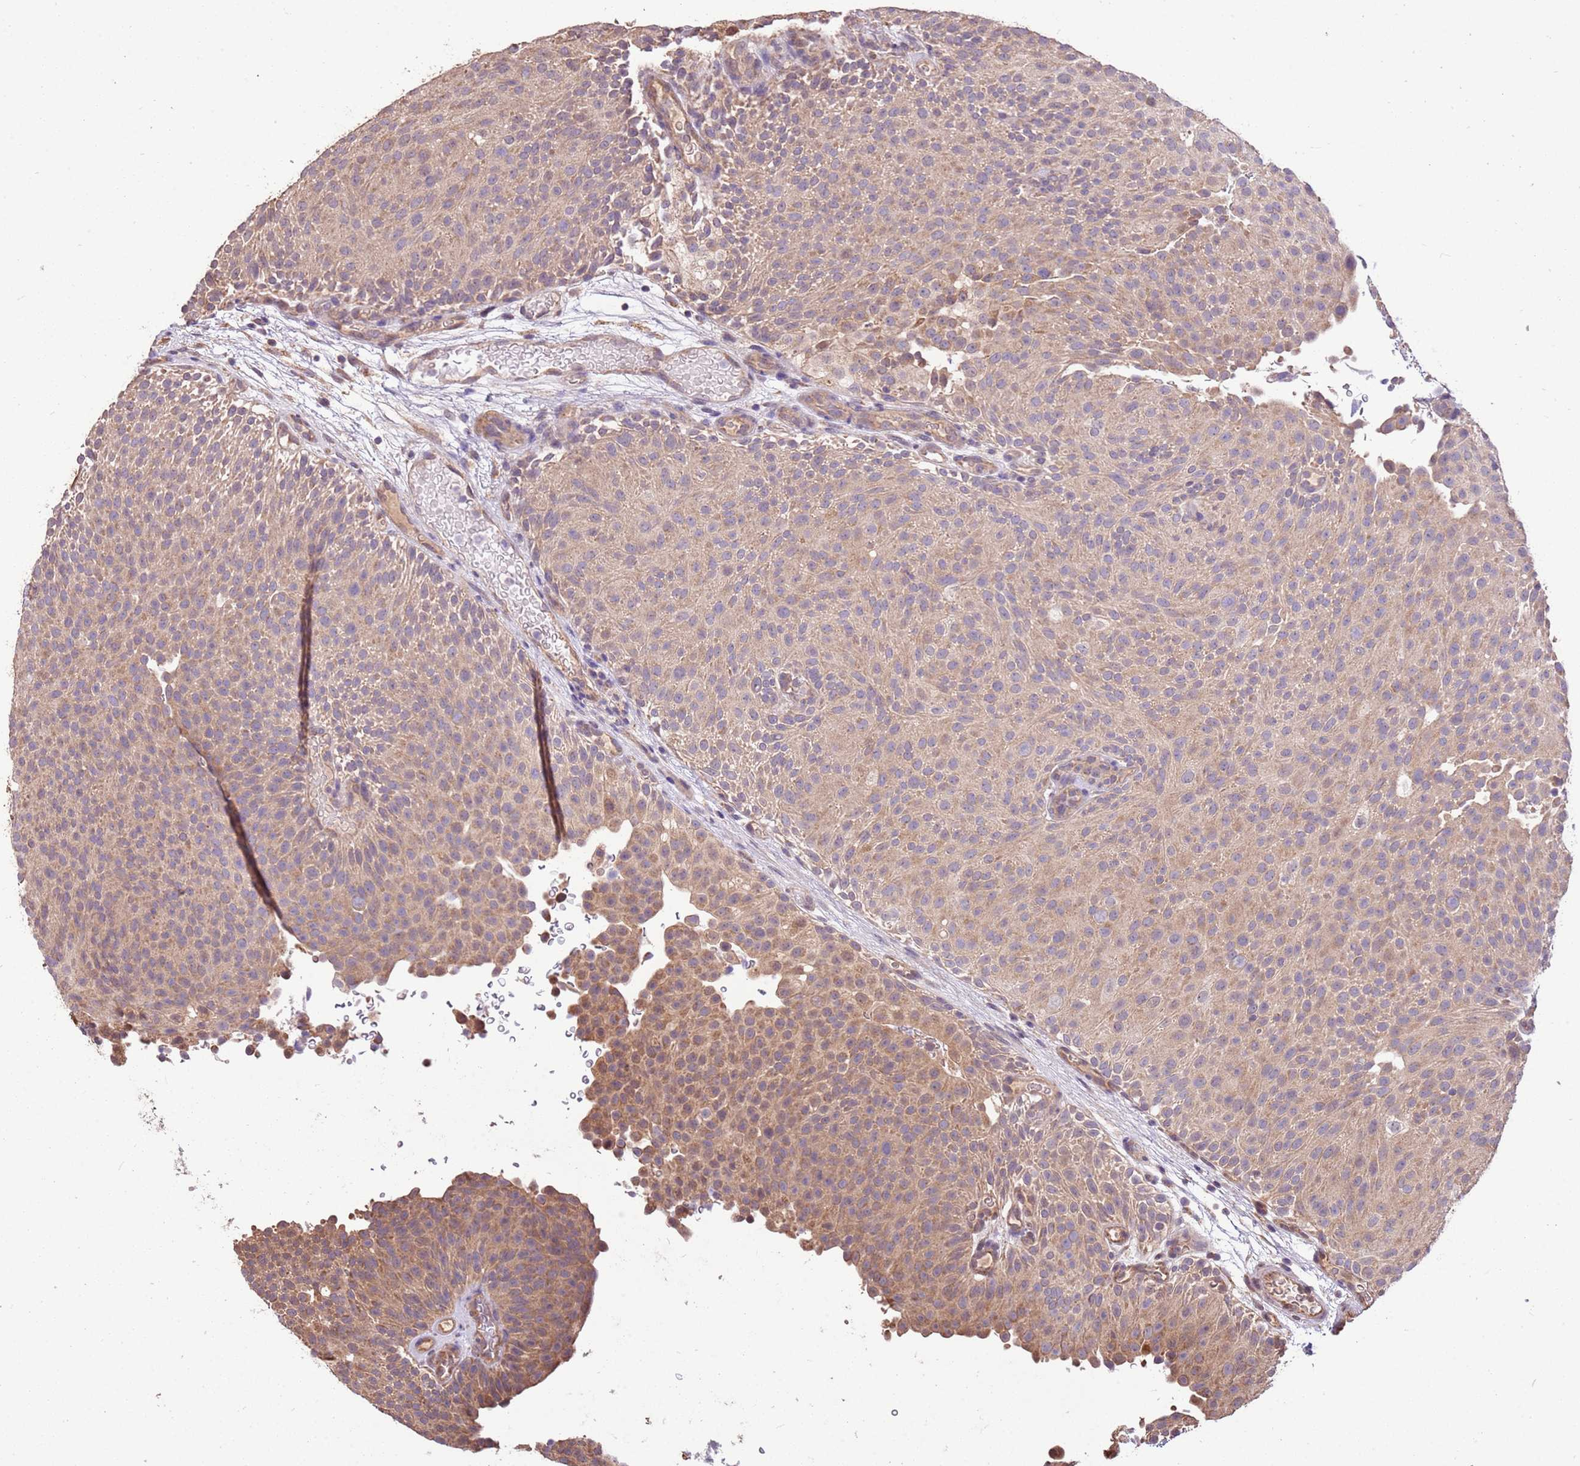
{"staining": {"intensity": "moderate", "quantity": "25%-75%", "location": "cytoplasmic/membranous"}, "tissue": "urothelial cancer", "cell_type": "Tumor cells", "image_type": "cancer", "snomed": [{"axis": "morphology", "description": "Urothelial carcinoma, Low grade"}, {"axis": "topography", "description": "Urinary bladder"}], "caption": "Immunohistochemical staining of urothelial cancer reveals medium levels of moderate cytoplasmic/membranous protein expression in about 25%-75% of tumor cells.", "gene": "BBS5", "patient": {"sex": "male", "age": 78}}